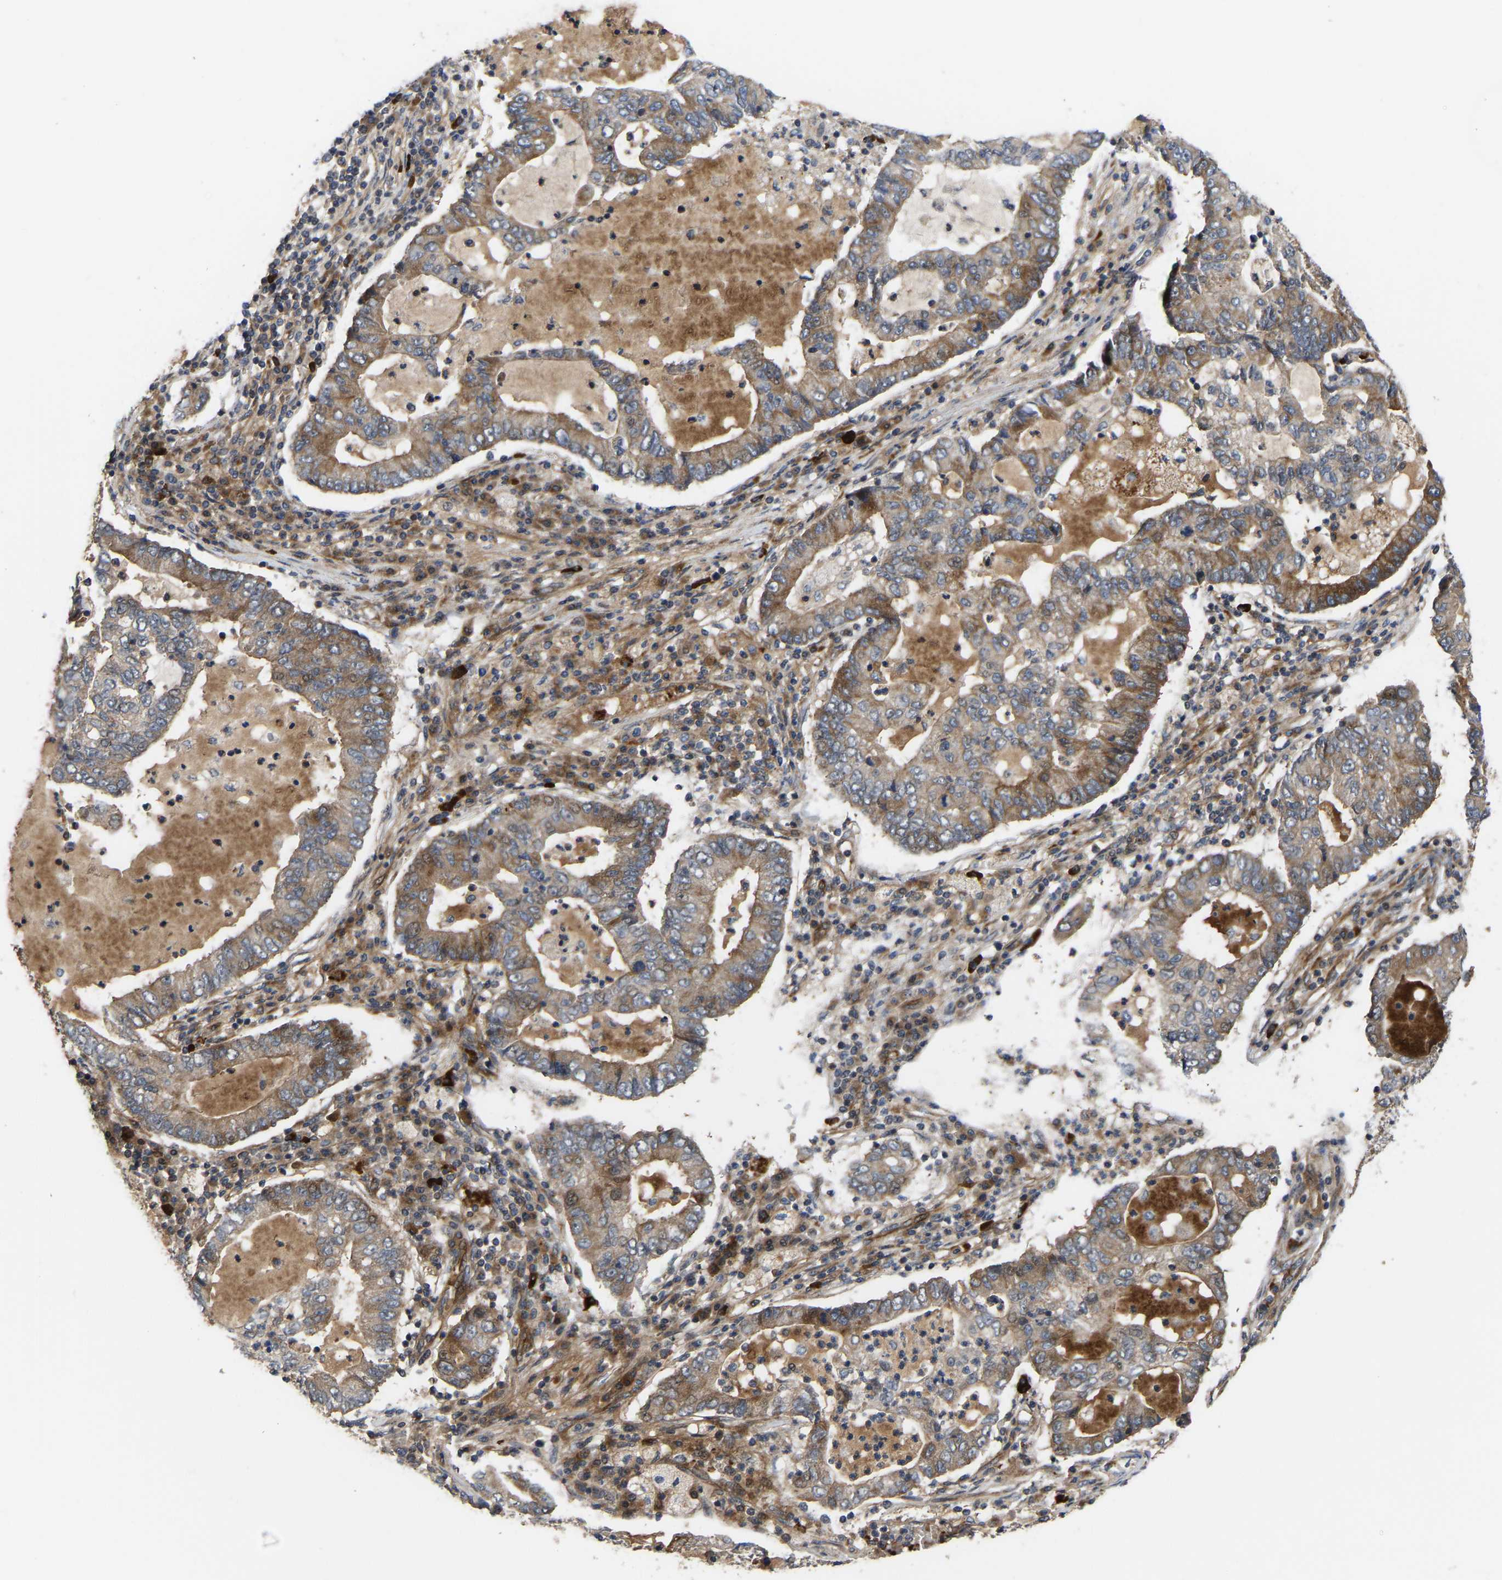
{"staining": {"intensity": "moderate", "quantity": "25%-75%", "location": "cytoplasmic/membranous"}, "tissue": "lung cancer", "cell_type": "Tumor cells", "image_type": "cancer", "snomed": [{"axis": "morphology", "description": "Adenocarcinoma, NOS"}, {"axis": "topography", "description": "Lung"}], "caption": "High-power microscopy captured an IHC histopathology image of lung cancer (adenocarcinoma), revealing moderate cytoplasmic/membranous staining in about 25%-75% of tumor cells.", "gene": "STAU1", "patient": {"sex": "female", "age": 51}}